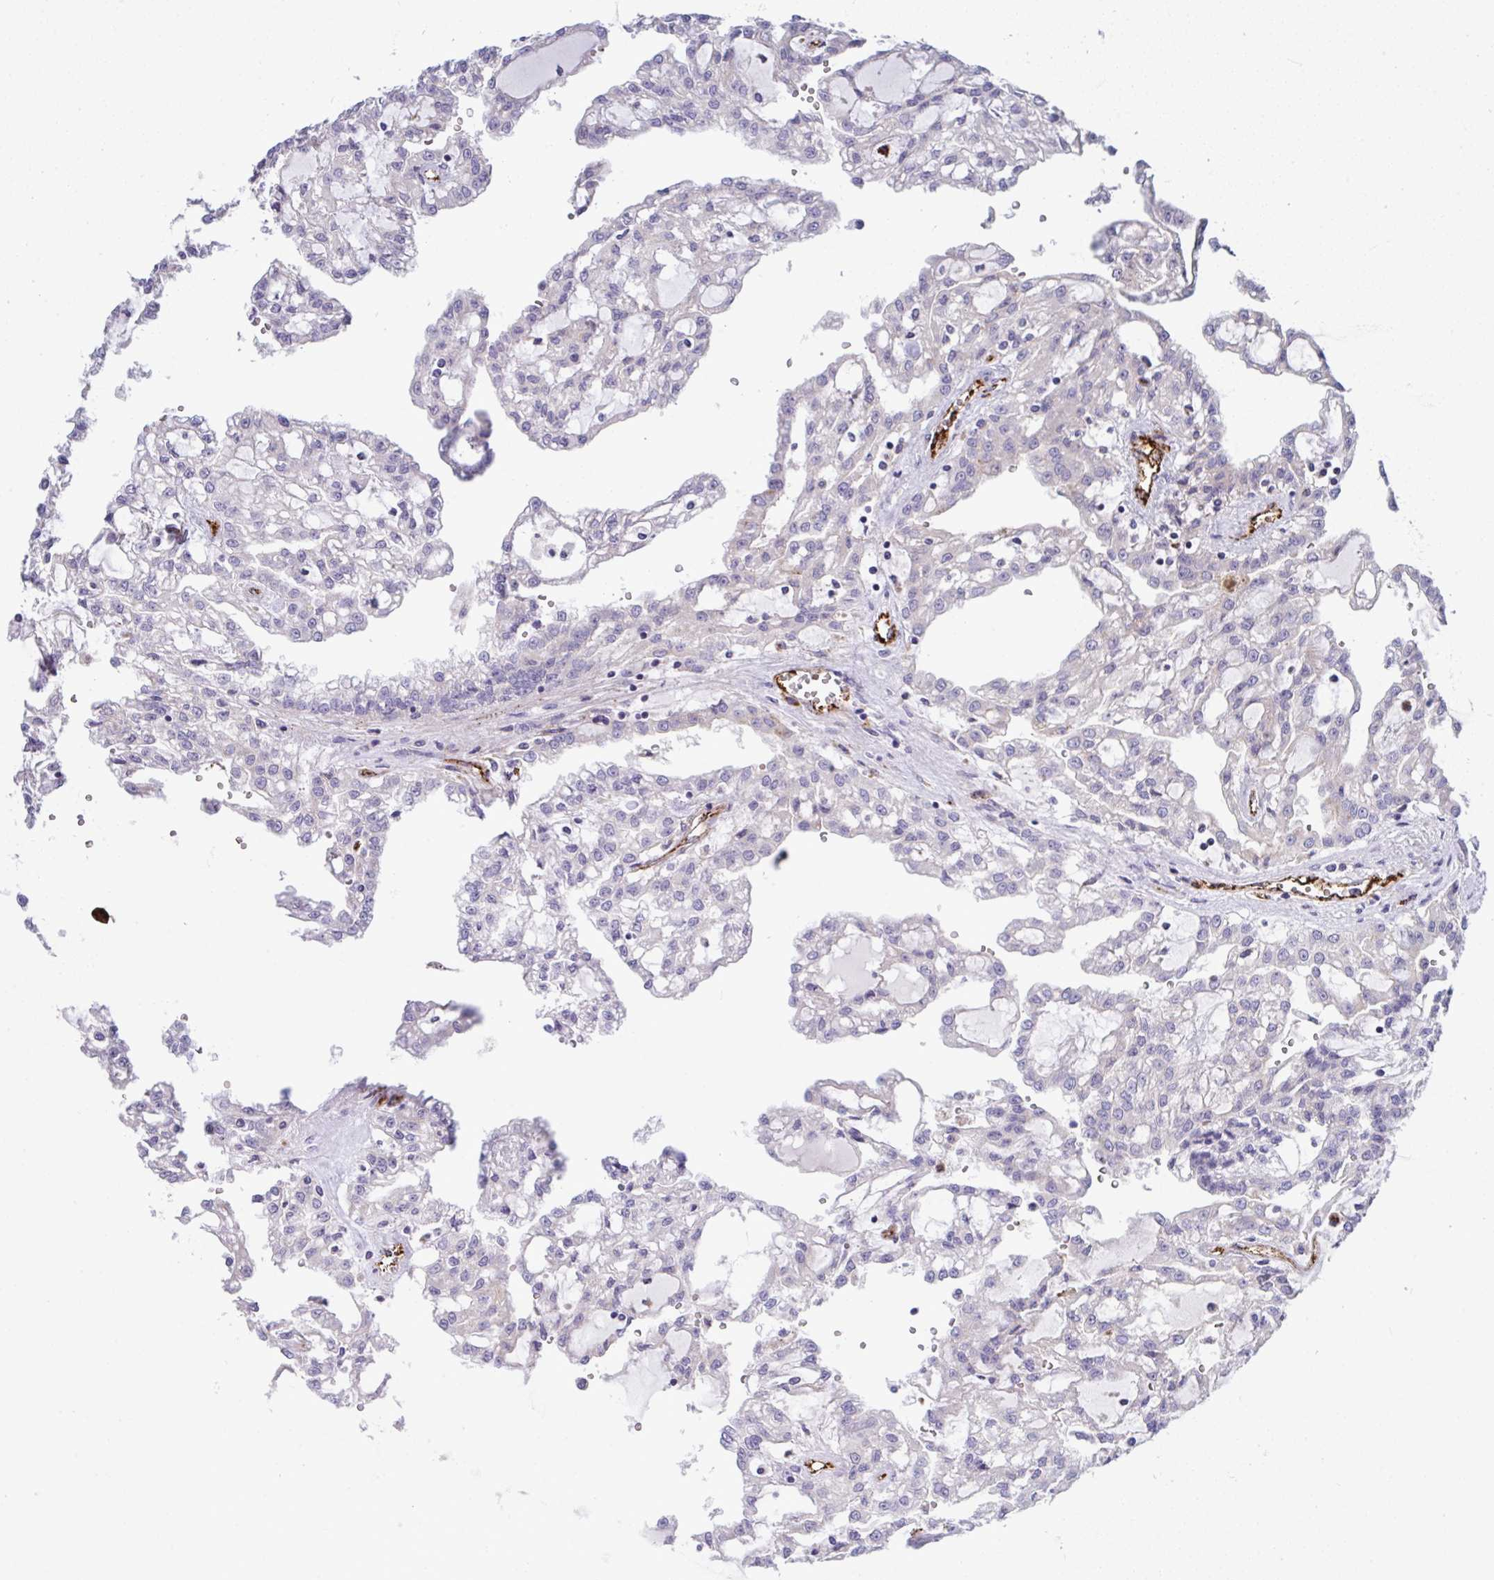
{"staining": {"intensity": "negative", "quantity": "none", "location": "none"}, "tissue": "renal cancer", "cell_type": "Tumor cells", "image_type": "cancer", "snomed": [{"axis": "morphology", "description": "Adenocarcinoma, NOS"}, {"axis": "topography", "description": "Kidney"}], "caption": "Tumor cells show no significant protein expression in renal adenocarcinoma.", "gene": "TOR1AIP2", "patient": {"sex": "male", "age": 63}}